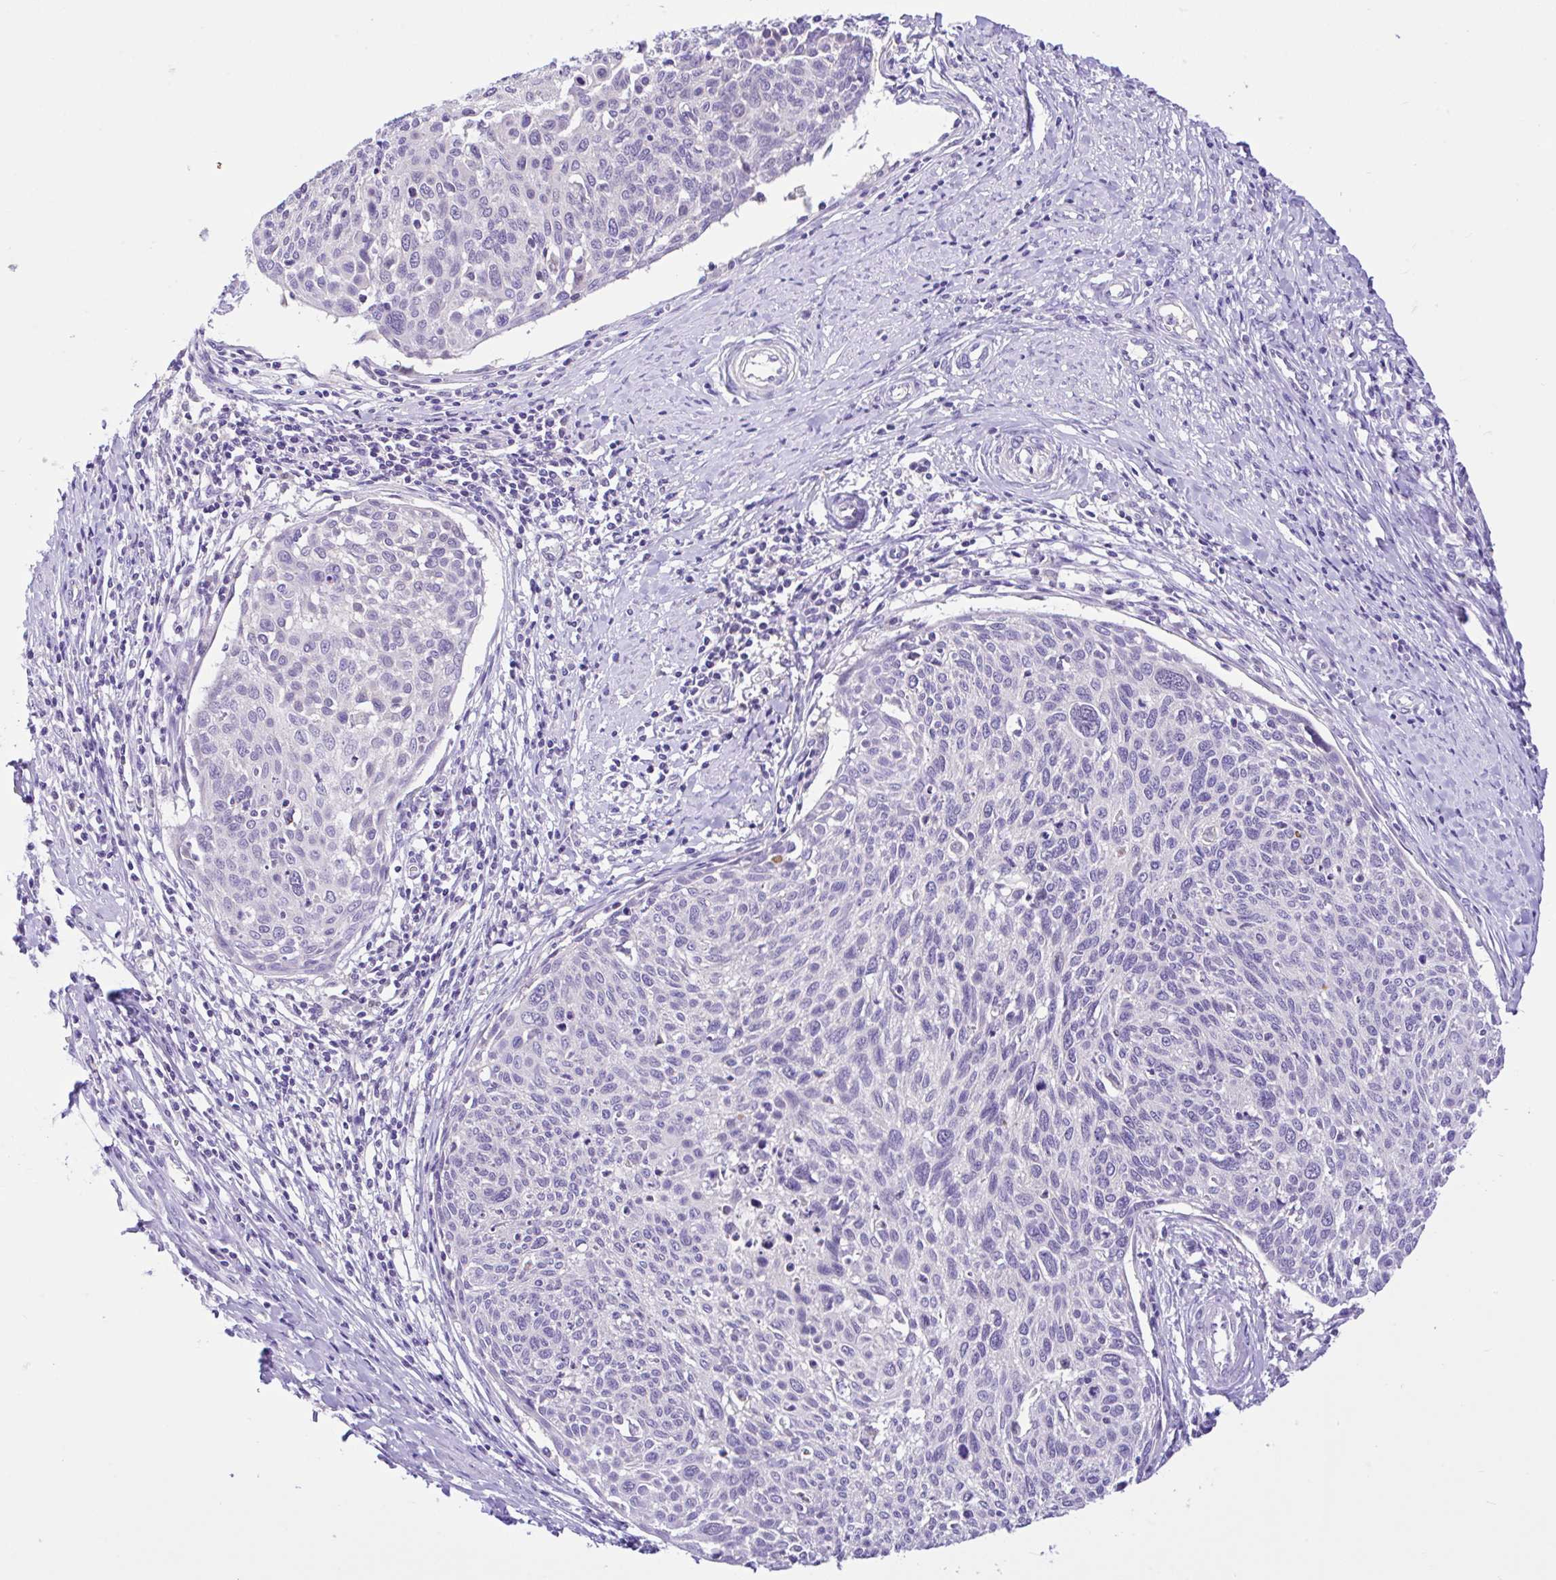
{"staining": {"intensity": "negative", "quantity": "none", "location": "none"}, "tissue": "cervical cancer", "cell_type": "Tumor cells", "image_type": "cancer", "snomed": [{"axis": "morphology", "description": "Squamous cell carcinoma, NOS"}, {"axis": "topography", "description": "Cervix"}], "caption": "IHC of cervical cancer shows no staining in tumor cells. Nuclei are stained in blue.", "gene": "ANO4", "patient": {"sex": "female", "age": 49}}